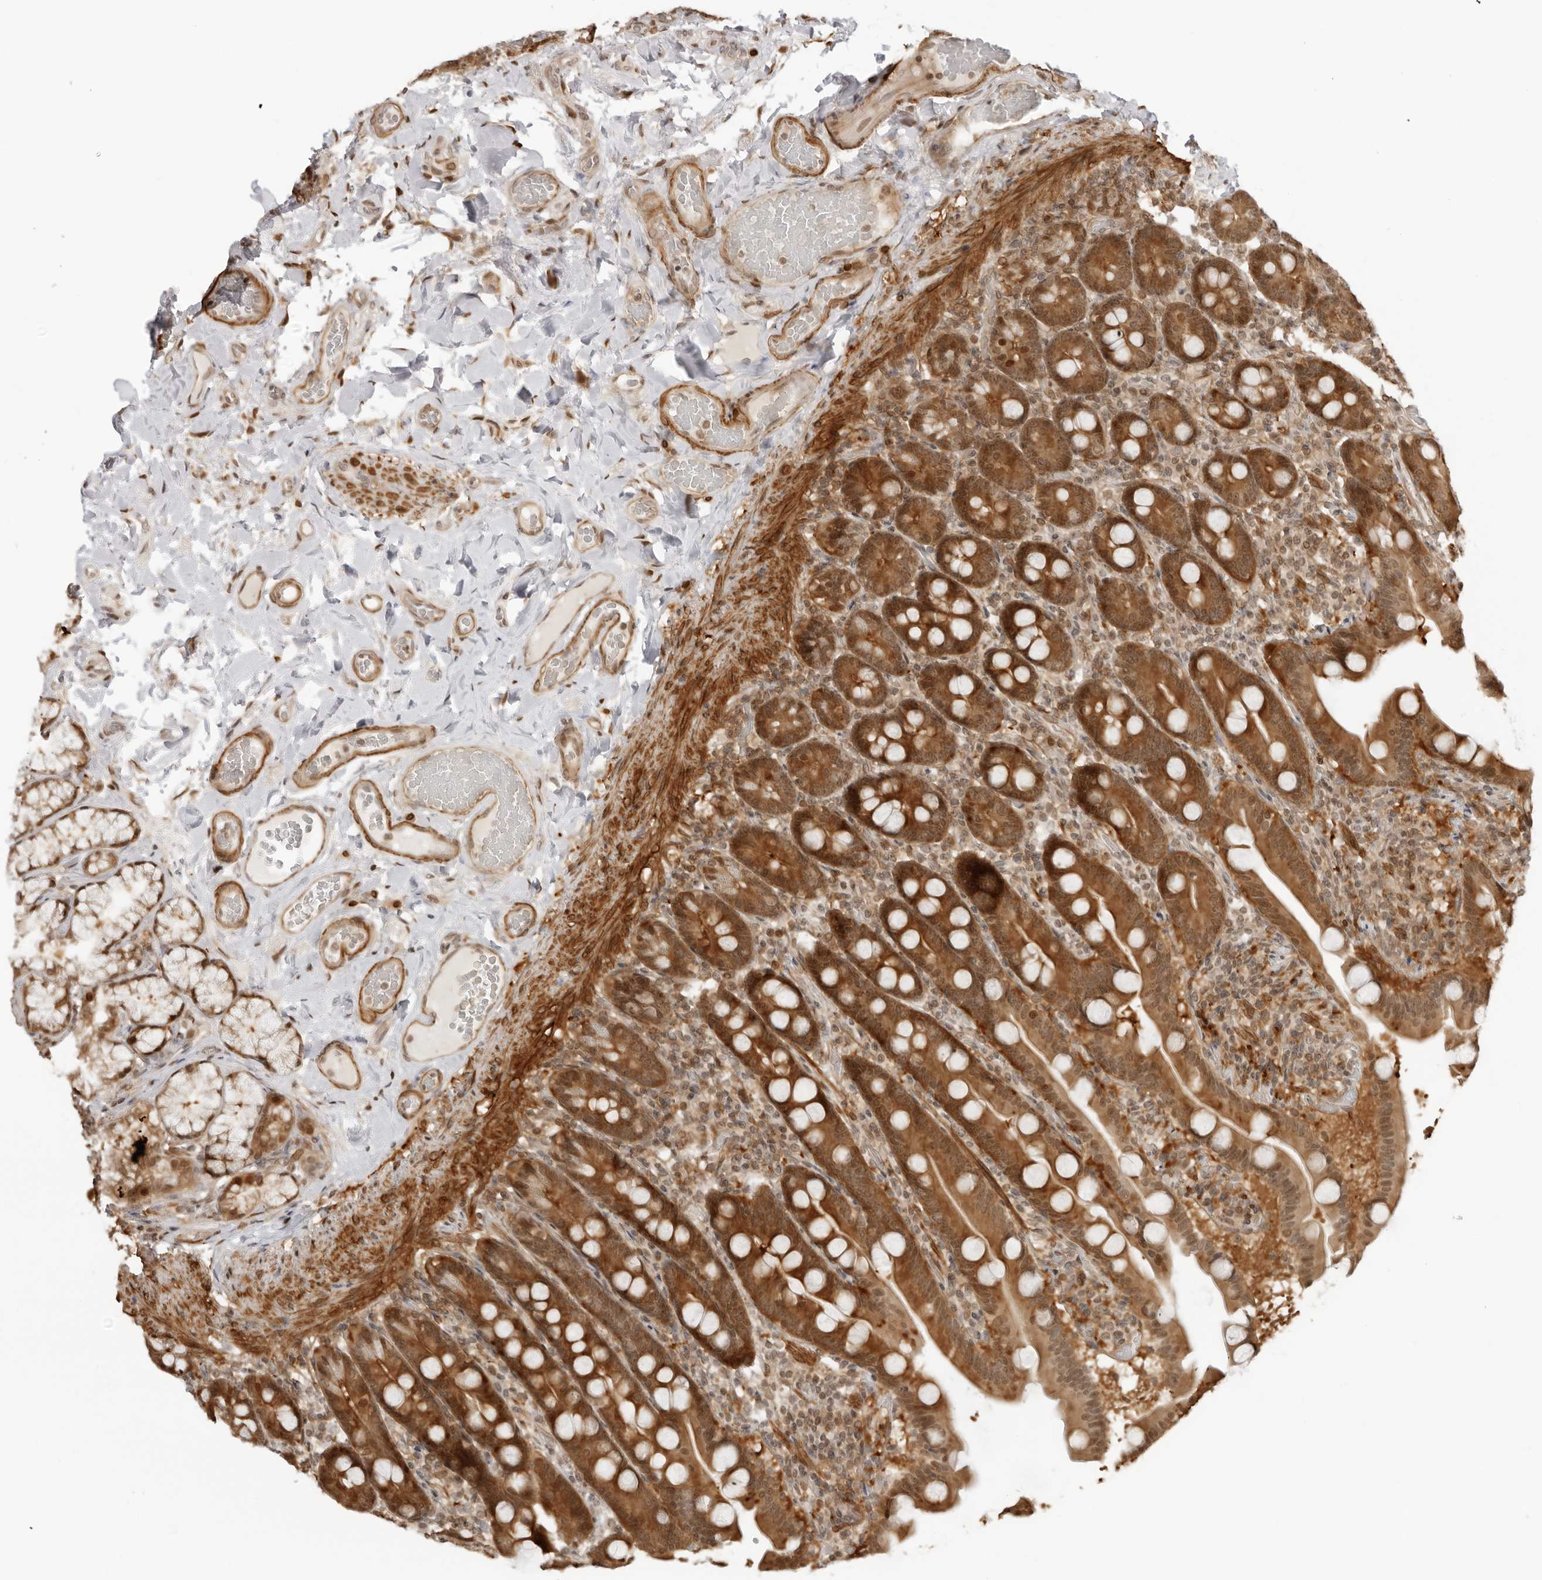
{"staining": {"intensity": "moderate", "quantity": ">75%", "location": "cytoplasmic/membranous,nuclear"}, "tissue": "duodenum", "cell_type": "Glandular cells", "image_type": "normal", "snomed": [{"axis": "morphology", "description": "Normal tissue, NOS"}, {"axis": "topography", "description": "Duodenum"}], "caption": "Immunohistochemistry micrograph of unremarkable duodenum: human duodenum stained using immunohistochemistry reveals medium levels of moderate protein expression localized specifically in the cytoplasmic/membranous,nuclear of glandular cells, appearing as a cytoplasmic/membranous,nuclear brown color.", "gene": "RNF146", "patient": {"sex": "male", "age": 54}}